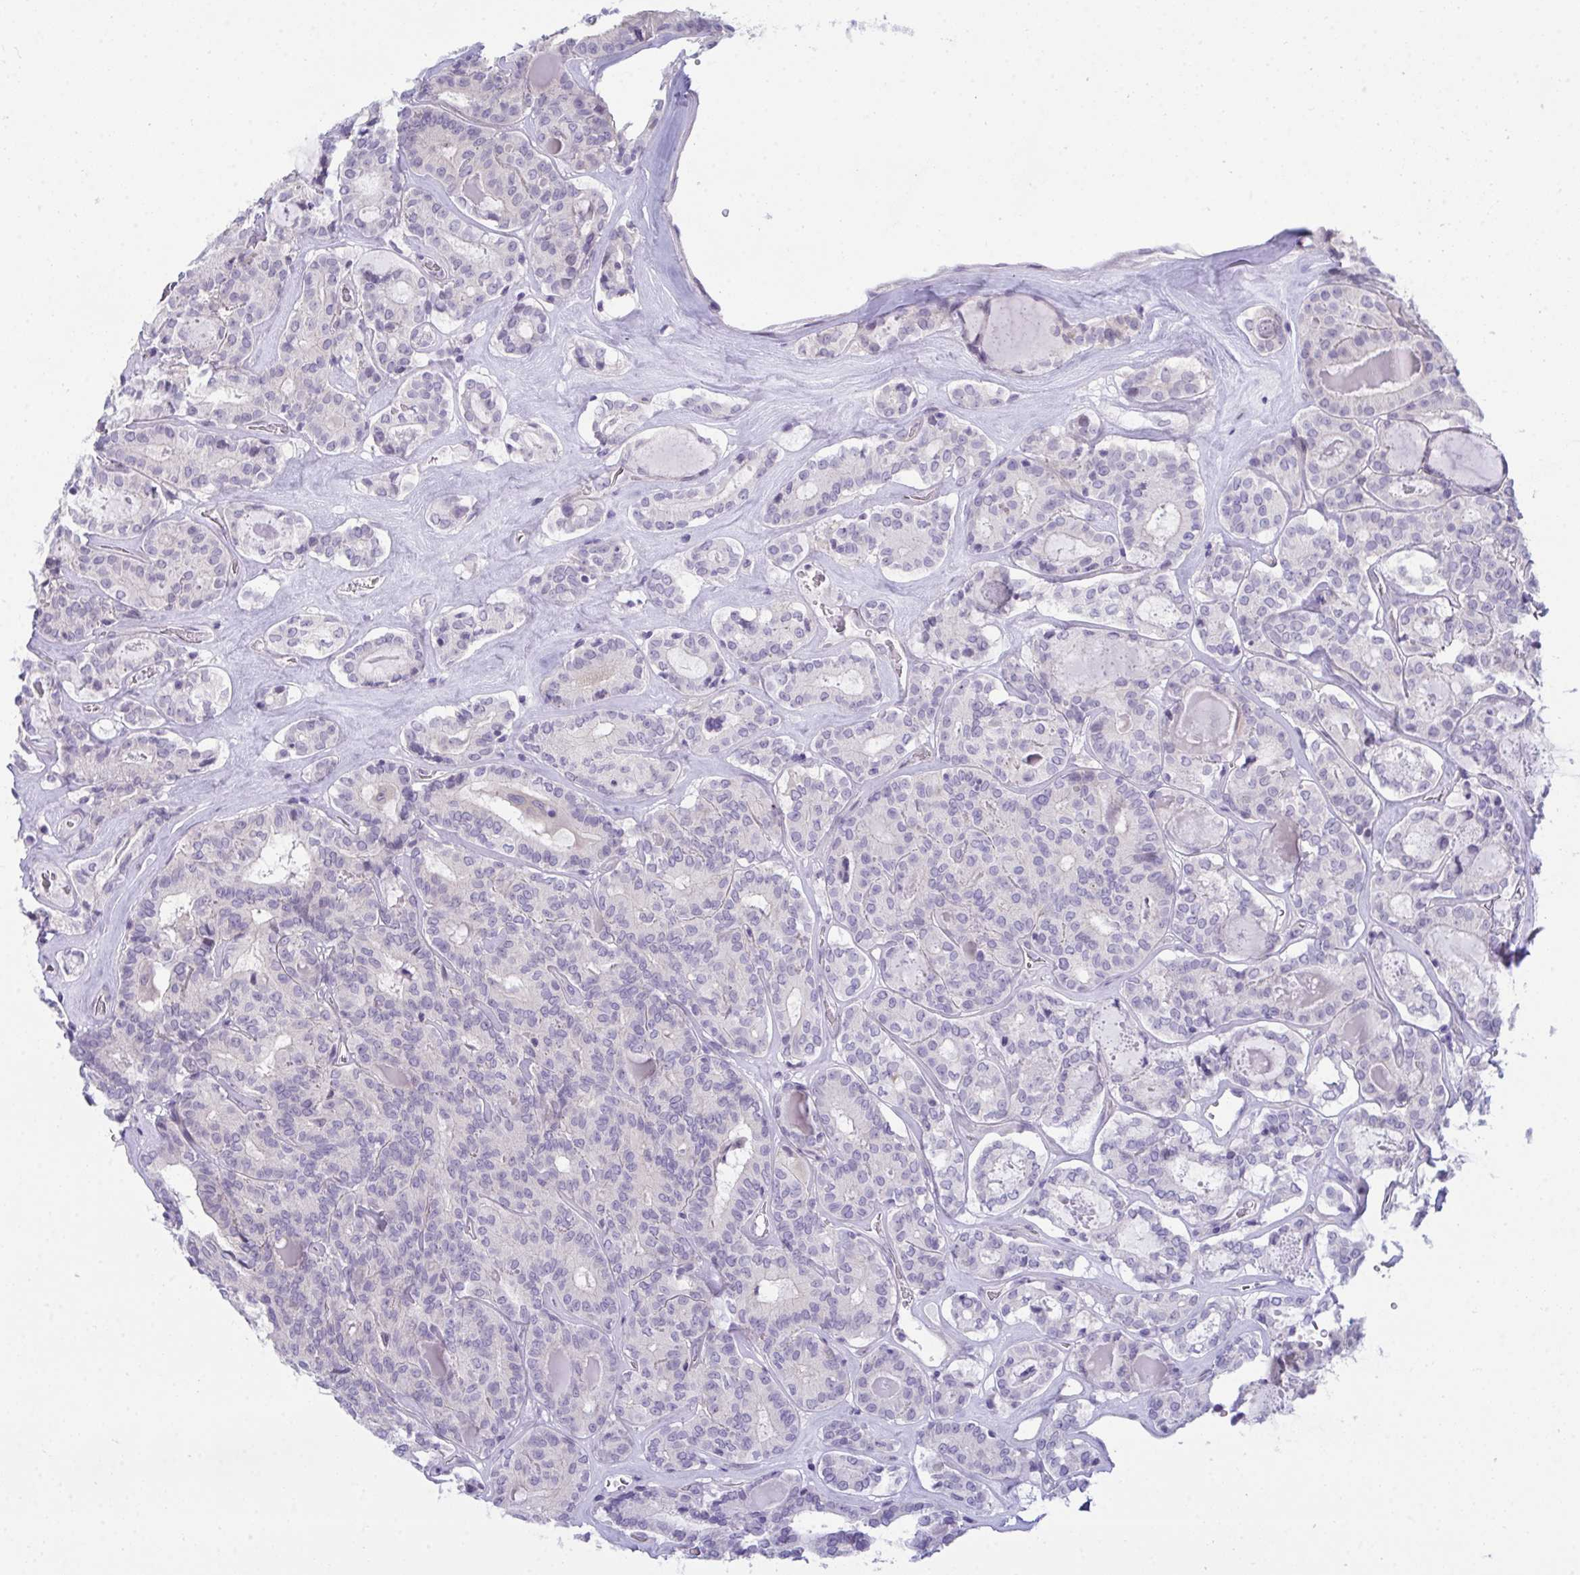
{"staining": {"intensity": "negative", "quantity": "none", "location": "none"}, "tissue": "thyroid cancer", "cell_type": "Tumor cells", "image_type": "cancer", "snomed": [{"axis": "morphology", "description": "Papillary adenocarcinoma, NOS"}, {"axis": "topography", "description": "Thyroid gland"}], "caption": "High magnification brightfield microscopy of thyroid cancer stained with DAB (brown) and counterstained with hematoxylin (blue): tumor cells show no significant staining.", "gene": "ATP6V0D2", "patient": {"sex": "female", "age": 72}}